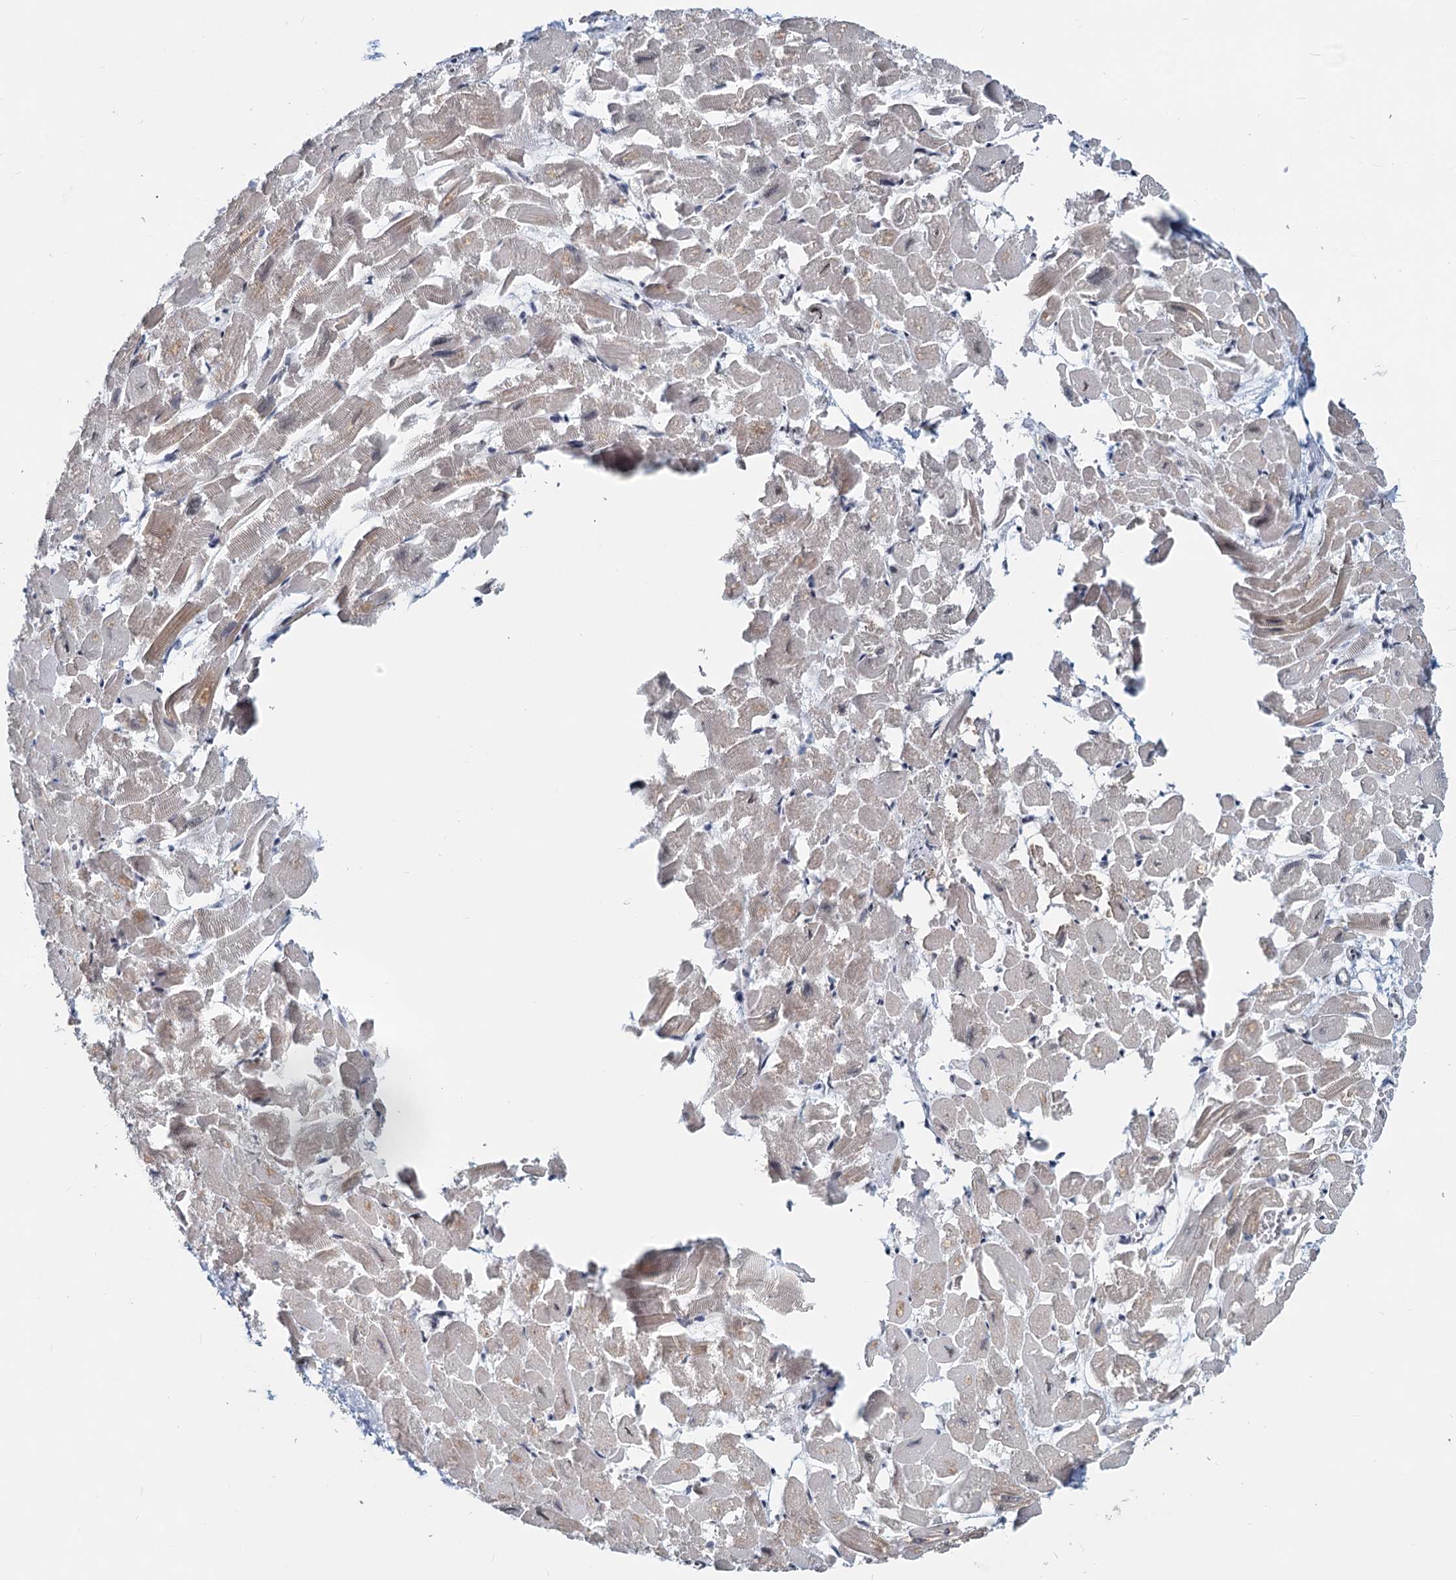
{"staining": {"intensity": "moderate", "quantity": "<25%", "location": "cytoplasmic/membranous,nuclear"}, "tissue": "heart muscle", "cell_type": "Cardiomyocytes", "image_type": "normal", "snomed": [{"axis": "morphology", "description": "Normal tissue, NOS"}, {"axis": "topography", "description": "Heart"}], "caption": "Immunohistochemistry (IHC) histopathology image of unremarkable heart muscle stained for a protein (brown), which demonstrates low levels of moderate cytoplasmic/membranous,nuclear staining in approximately <25% of cardiomyocytes.", "gene": "METTL14", "patient": {"sex": "male", "age": 54}}